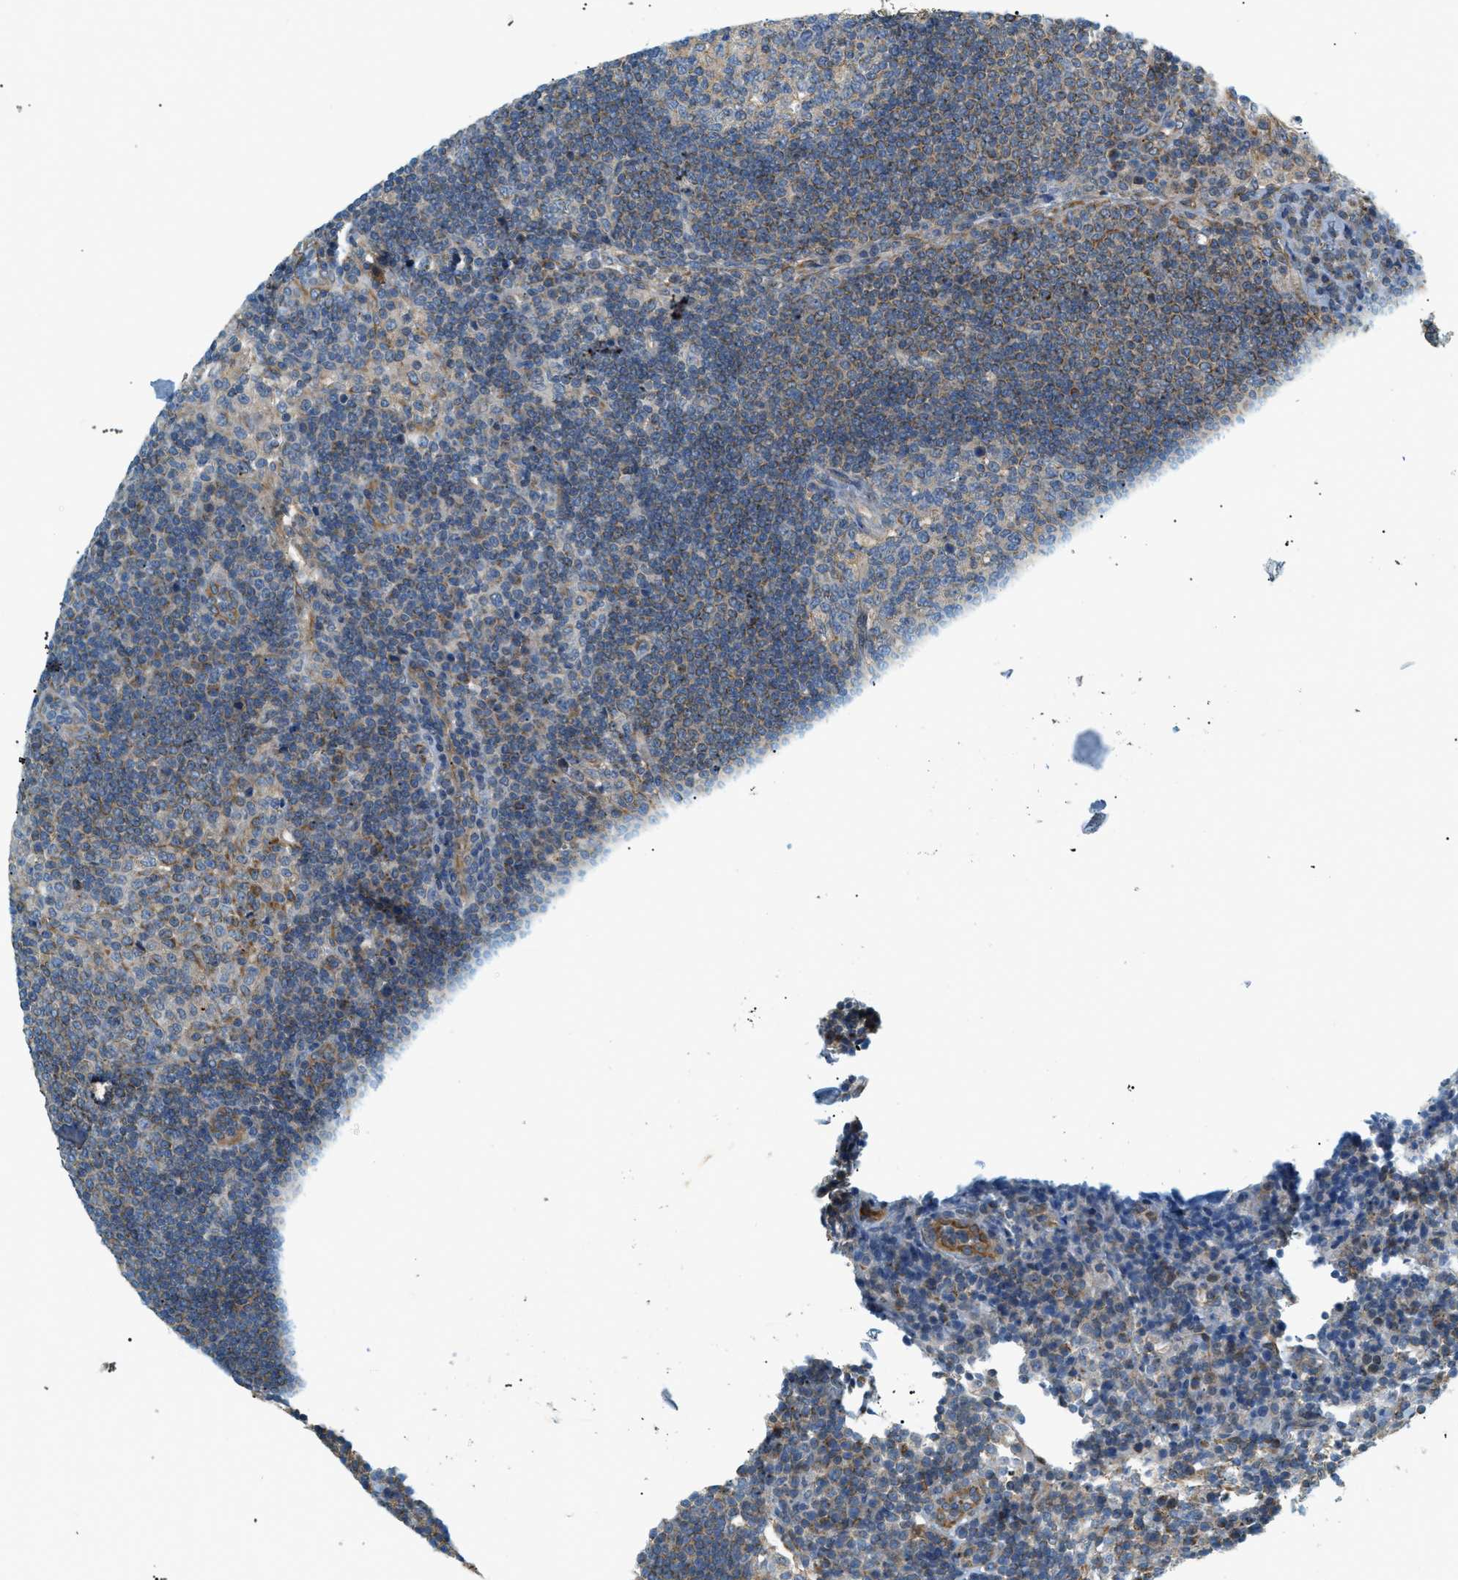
{"staining": {"intensity": "moderate", "quantity": "<25%", "location": "cytoplasmic/membranous"}, "tissue": "lymph node", "cell_type": "Germinal center cells", "image_type": "normal", "snomed": [{"axis": "morphology", "description": "Normal tissue, NOS"}, {"axis": "topography", "description": "Lymph node"}], "caption": "Immunohistochemical staining of normal lymph node demonstrates moderate cytoplasmic/membranous protein staining in approximately <25% of germinal center cells.", "gene": "PIGG", "patient": {"sex": "female", "age": 53}}